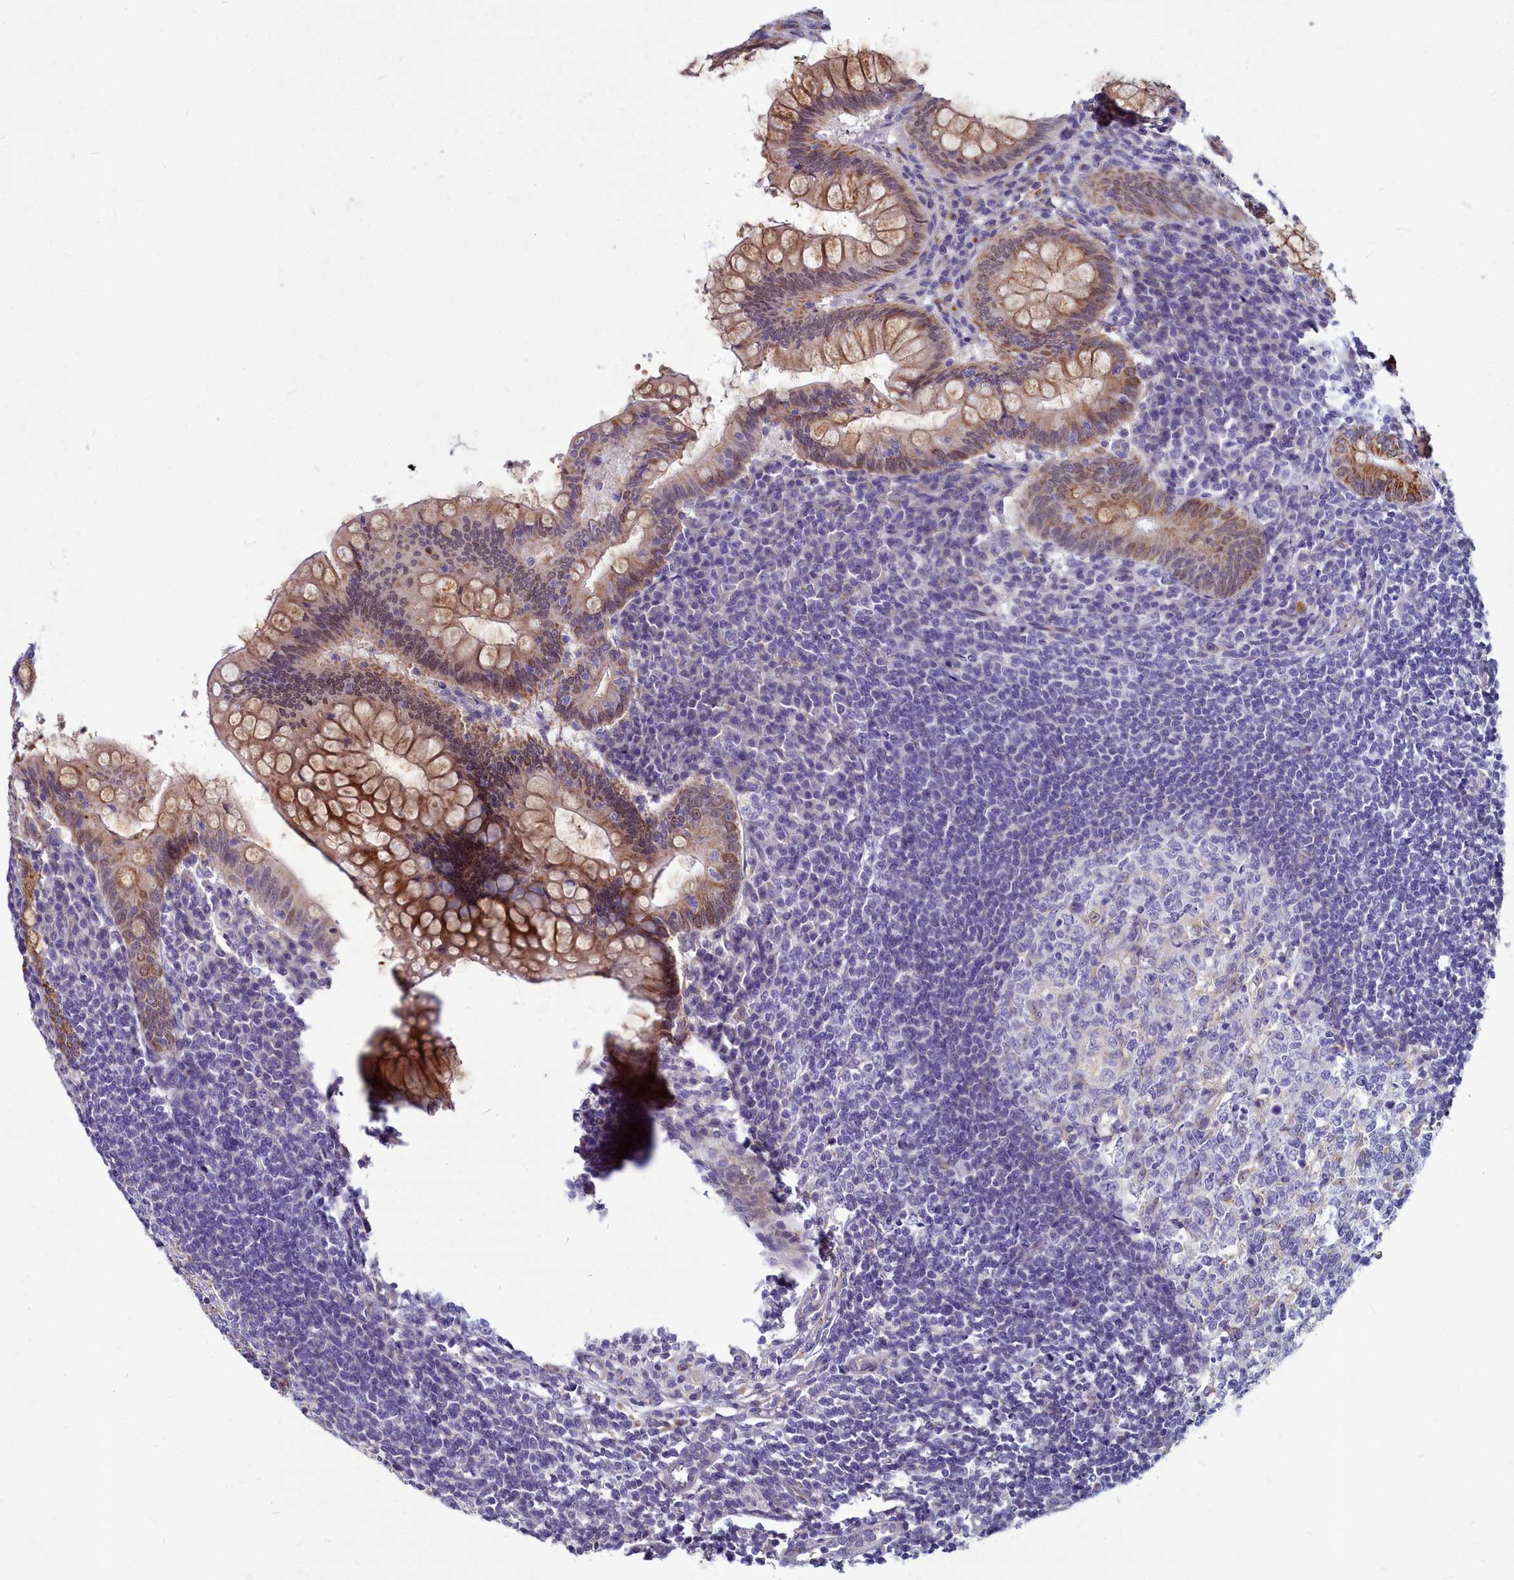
{"staining": {"intensity": "moderate", "quantity": ">75%", "location": "cytoplasmic/membranous,nuclear"}, "tissue": "appendix", "cell_type": "Glandular cells", "image_type": "normal", "snomed": [{"axis": "morphology", "description": "Normal tissue, NOS"}, {"axis": "topography", "description": "Appendix"}], "caption": "About >75% of glandular cells in unremarkable human appendix reveal moderate cytoplasmic/membranous,nuclear protein positivity as visualized by brown immunohistochemical staining.", "gene": "SMPD4", "patient": {"sex": "female", "age": 33}}